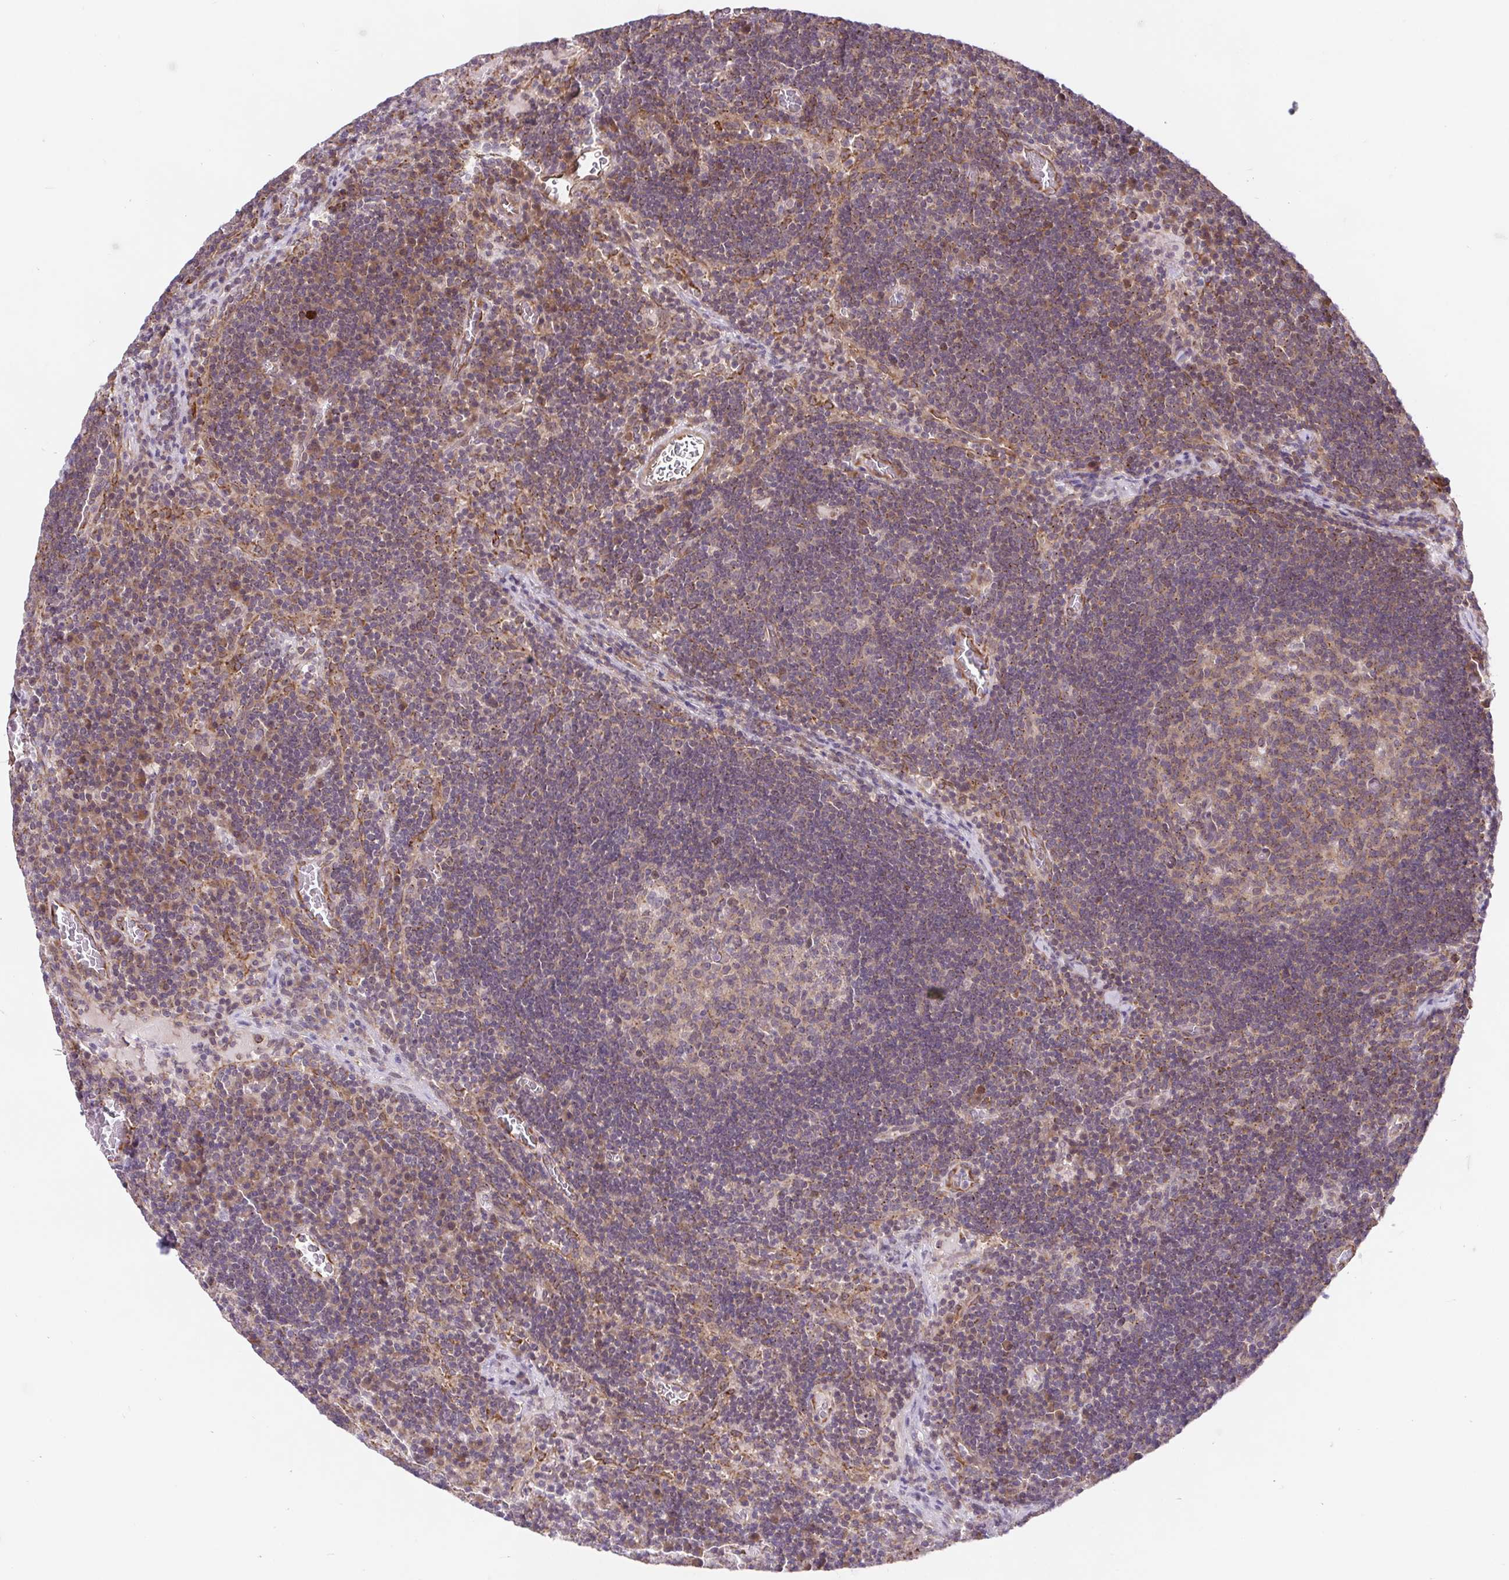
{"staining": {"intensity": "weak", "quantity": "<25%", "location": "cytoplasmic/membranous"}, "tissue": "lymph node", "cell_type": "Germinal center cells", "image_type": "normal", "snomed": [{"axis": "morphology", "description": "Normal tissue, NOS"}, {"axis": "topography", "description": "Lymph node"}], "caption": "IHC histopathology image of benign lymph node: human lymph node stained with DAB shows no significant protein positivity in germinal center cells.", "gene": "LYPD5", "patient": {"sex": "male", "age": 67}}